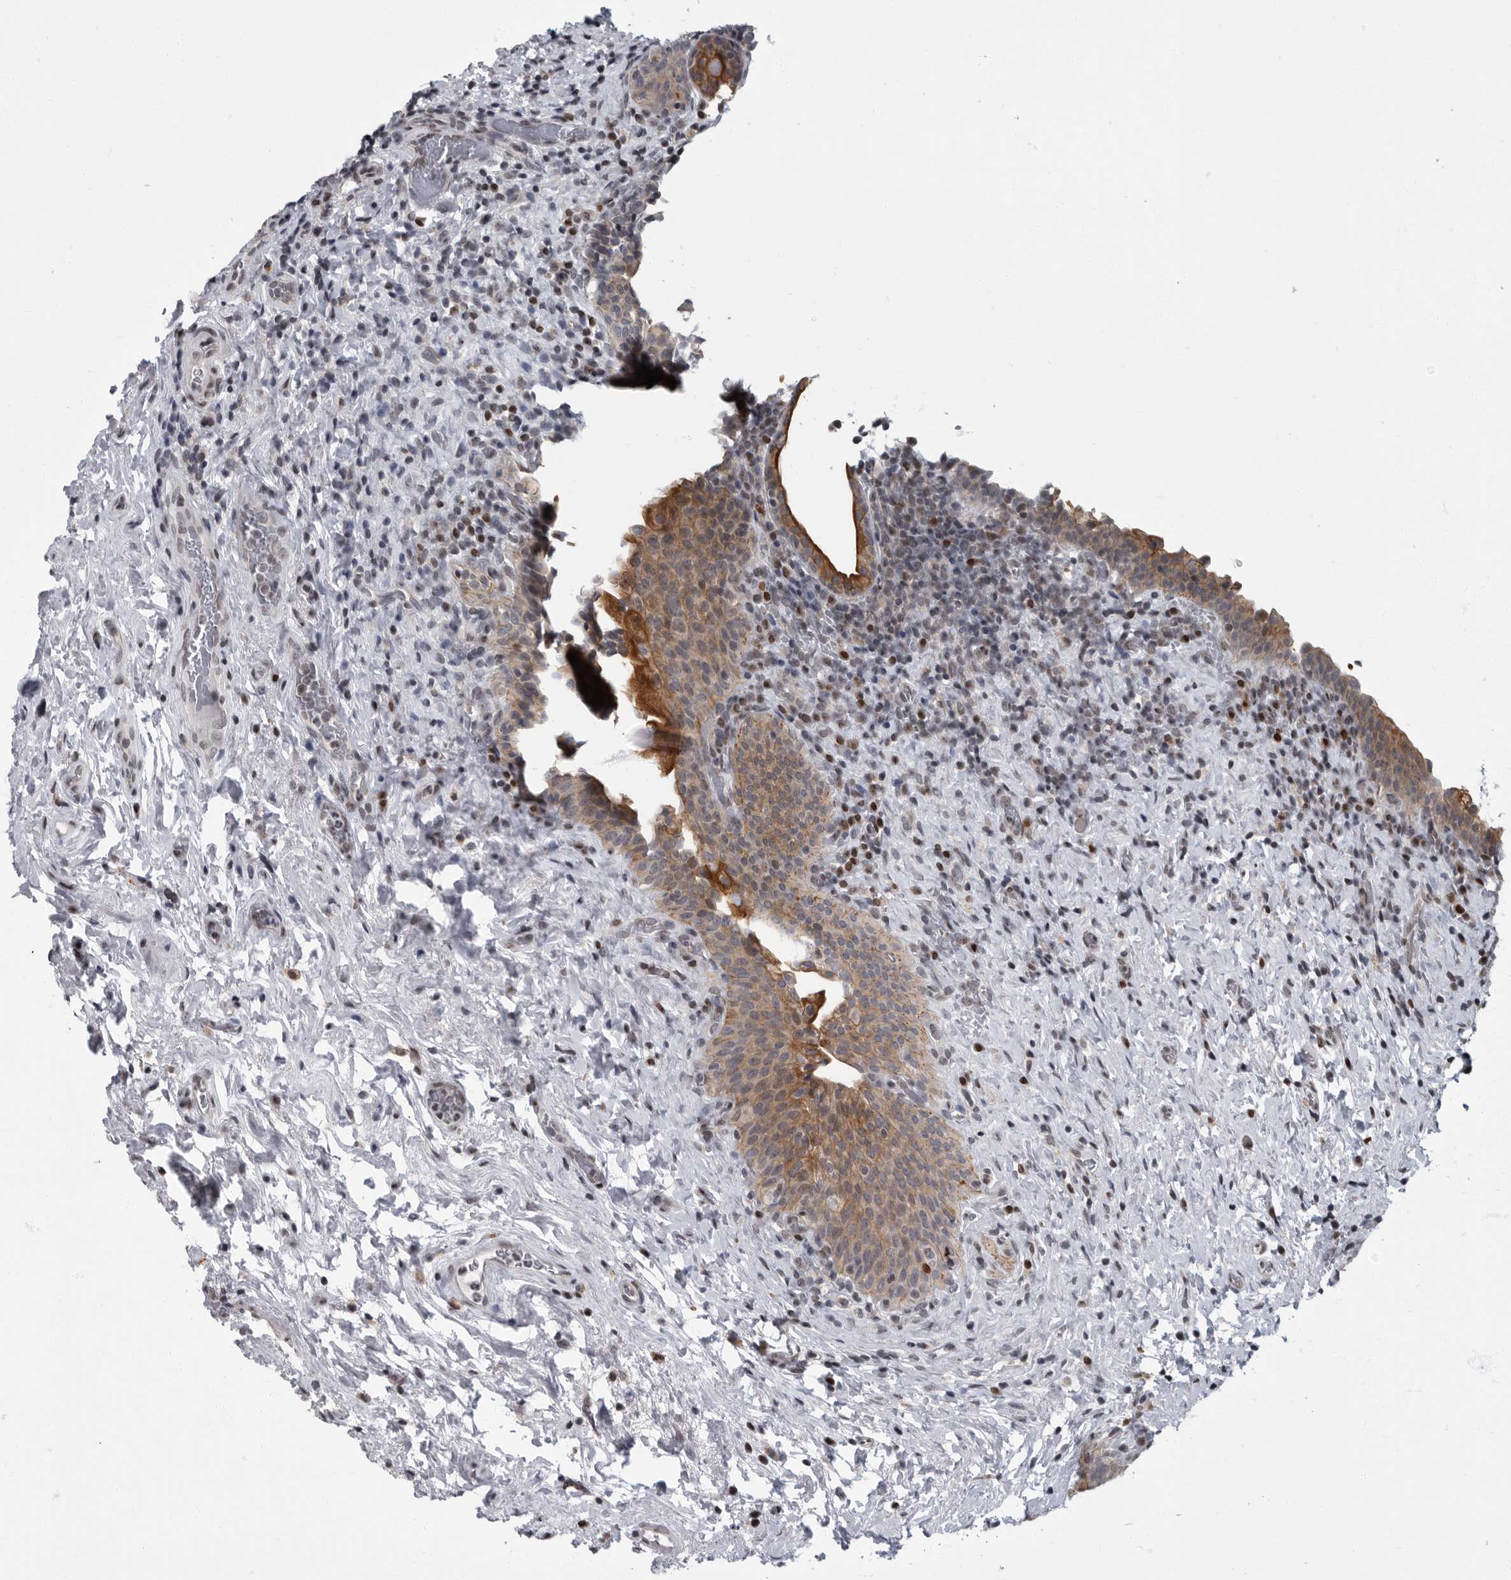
{"staining": {"intensity": "moderate", "quantity": ">75%", "location": "cytoplasmic/membranous"}, "tissue": "urinary bladder", "cell_type": "Urothelial cells", "image_type": "normal", "snomed": [{"axis": "morphology", "description": "Normal tissue, NOS"}, {"axis": "topography", "description": "Urinary bladder"}], "caption": "A brown stain shows moderate cytoplasmic/membranous expression of a protein in urothelial cells of unremarkable human urinary bladder. (Stains: DAB in brown, nuclei in blue, Microscopy: brightfield microscopy at high magnification).", "gene": "EVI5", "patient": {"sex": "male", "age": 83}}